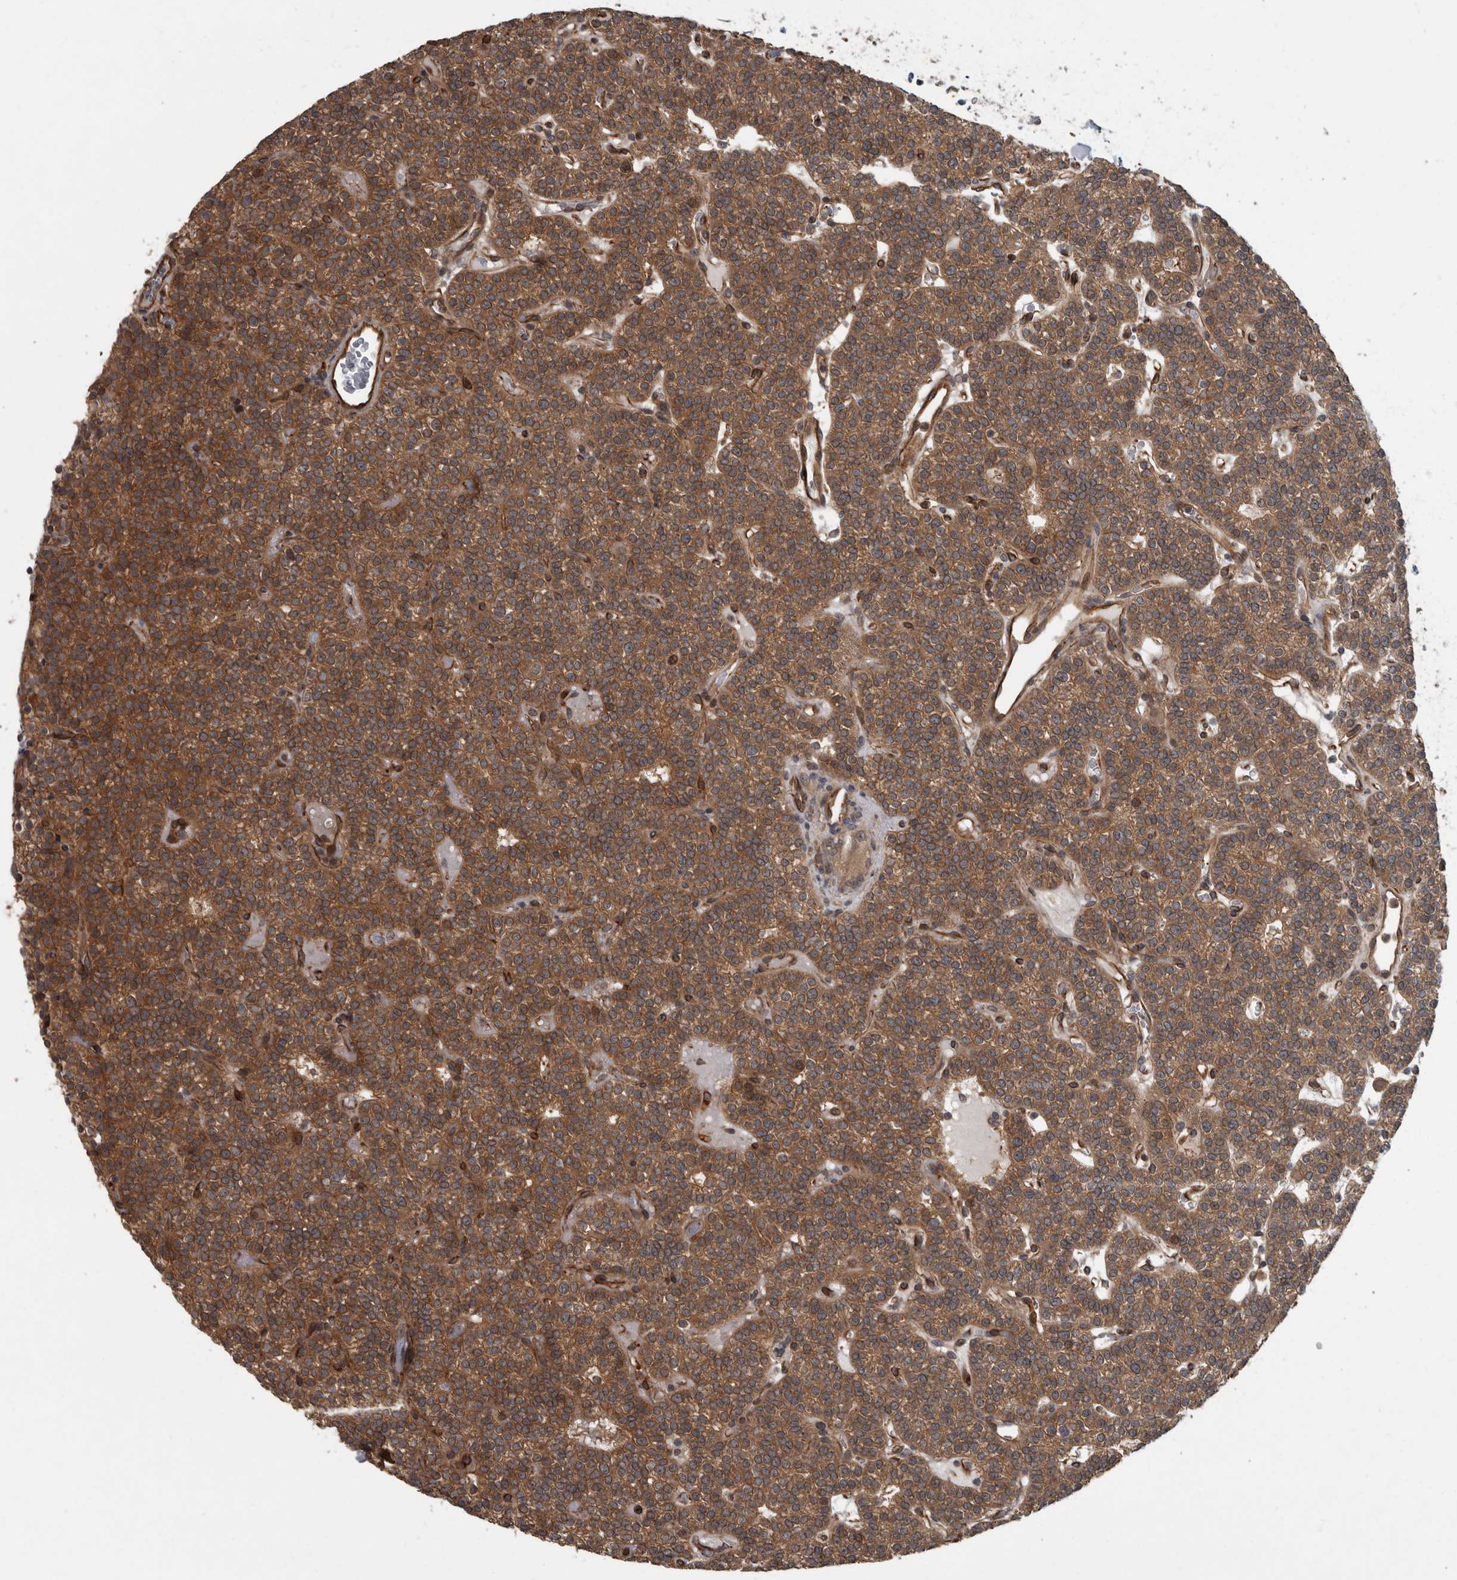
{"staining": {"intensity": "moderate", "quantity": ">75%", "location": "cytoplasmic/membranous"}, "tissue": "parathyroid gland", "cell_type": "Glandular cells", "image_type": "normal", "snomed": [{"axis": "morphology", "description": "Normal tissue, NOS"}, {"axis": "topography", "description": "Parathyroid gland"}], "caption": "Unremarkable parathyroid gland exhibits moderate cytoplasmic/membranous positivity in approximately >75% of glandular cells, visualized by immunohistochemistry.", "gene": "VEGFD", "patient": {"sex": "male", "age": 83}}